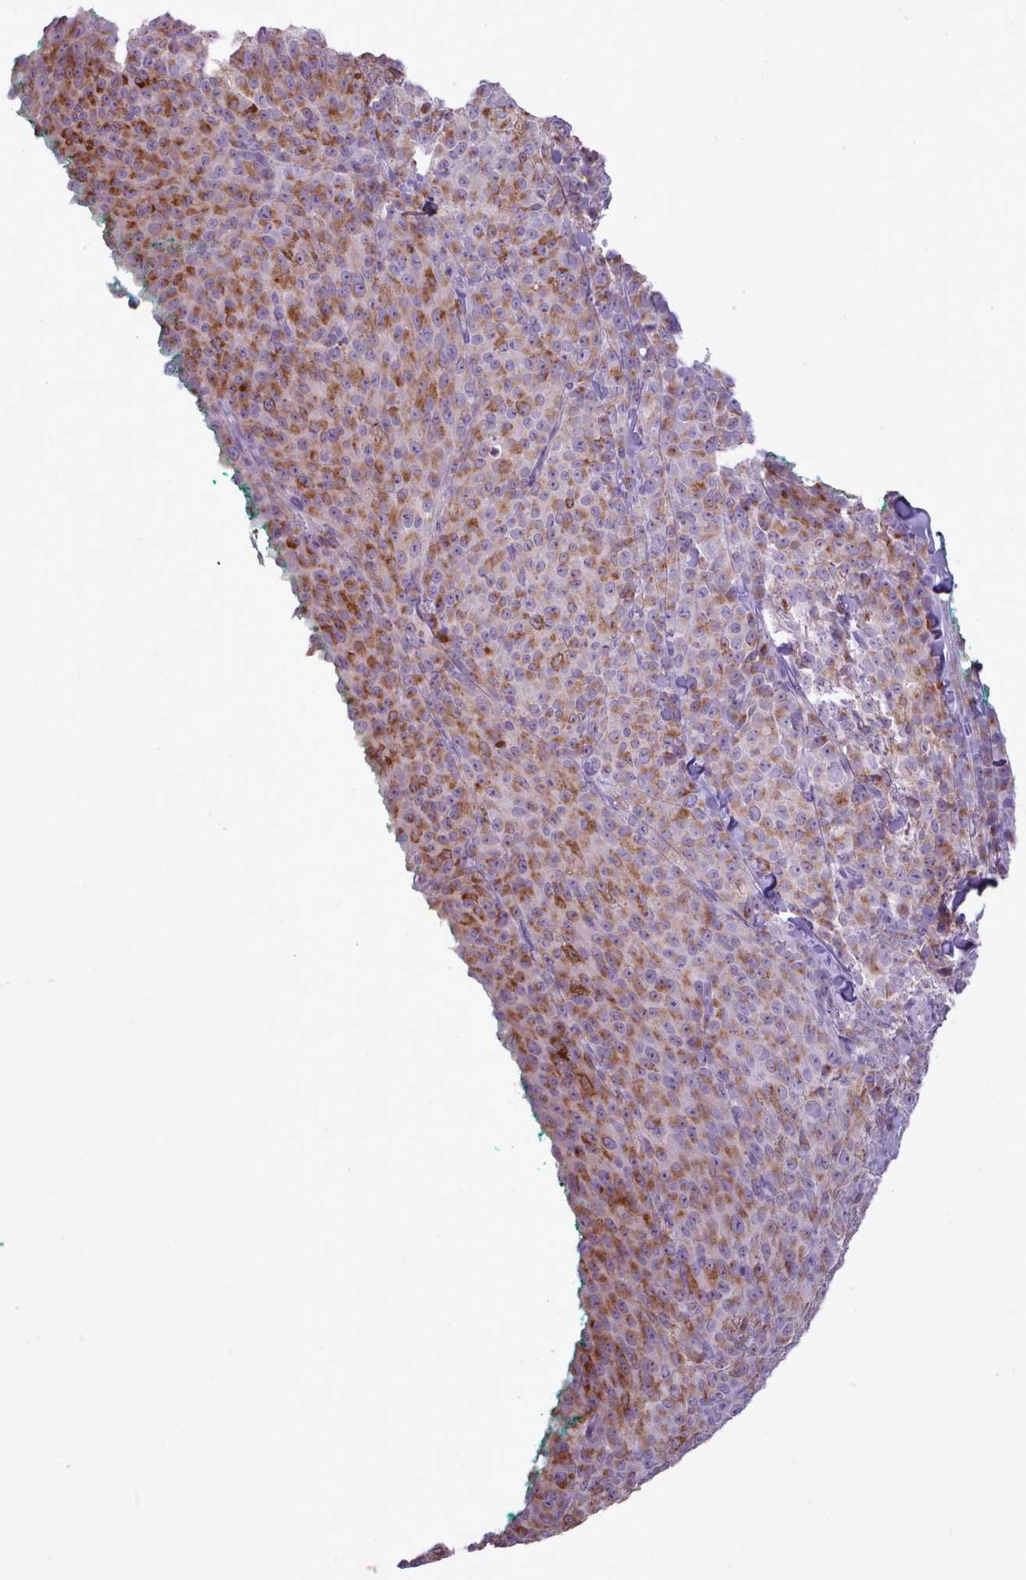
{"staining": {"intensity": "moderate", "quantity": ">75%", "location": "cytoplasmic/membranous"}, "tissue": "melanoma", "cell_type": "Tumor cells", "image_type": "cancer", "snomed": [{"axis": "morphology", "description": "Malignant melanoma, NOS"}, {"axis": "topography", "description": "Skin"}], "caption": "Melanoma was stained to show a protein in brown. There is medium levels of moderate cytoplasmic/membranous staining in approximately >75% of tumor cells.", "gene": "ATRAID", "patient": {"sex": "female", "age": 52}}